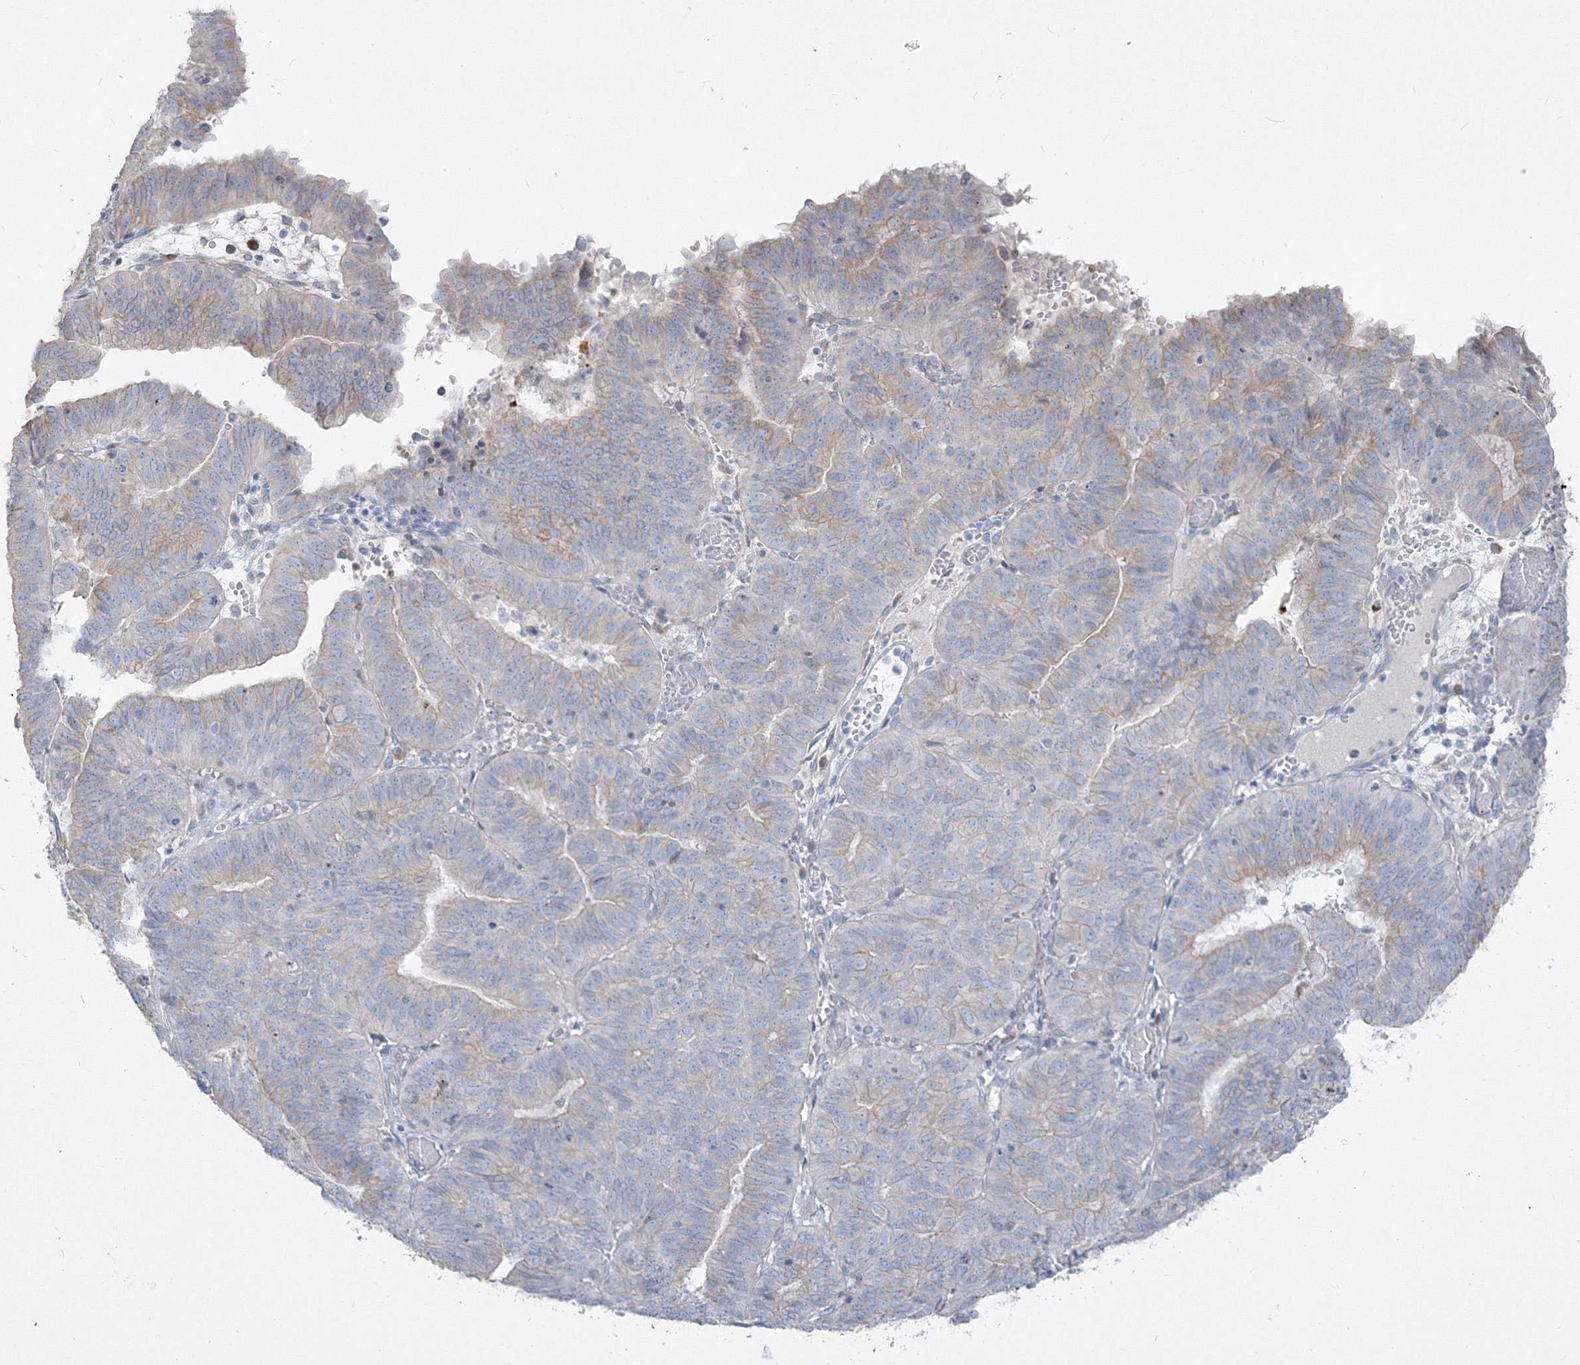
{"staining": {"intensity": "weak", "quantity": "25%-75%", "location": "cytoplasmic/membranous"}, "tissue": "endometrial cancer", "cell_type": "Tumor cells", "image_type": "cancer", "snomed": [{"axis": "morphology", "description": "Adenocarcinoma, NOS"}, {"axis": "topography", "description": "Uterus"}], "caption": "The immunohistochemical stain labels weak cytoplasmic/membranous positivity in tumor cells of endometrial adenocarcinoma tissue.", "gene": "IFNAR1", "patient": {"sex": "female", "age": 77}}